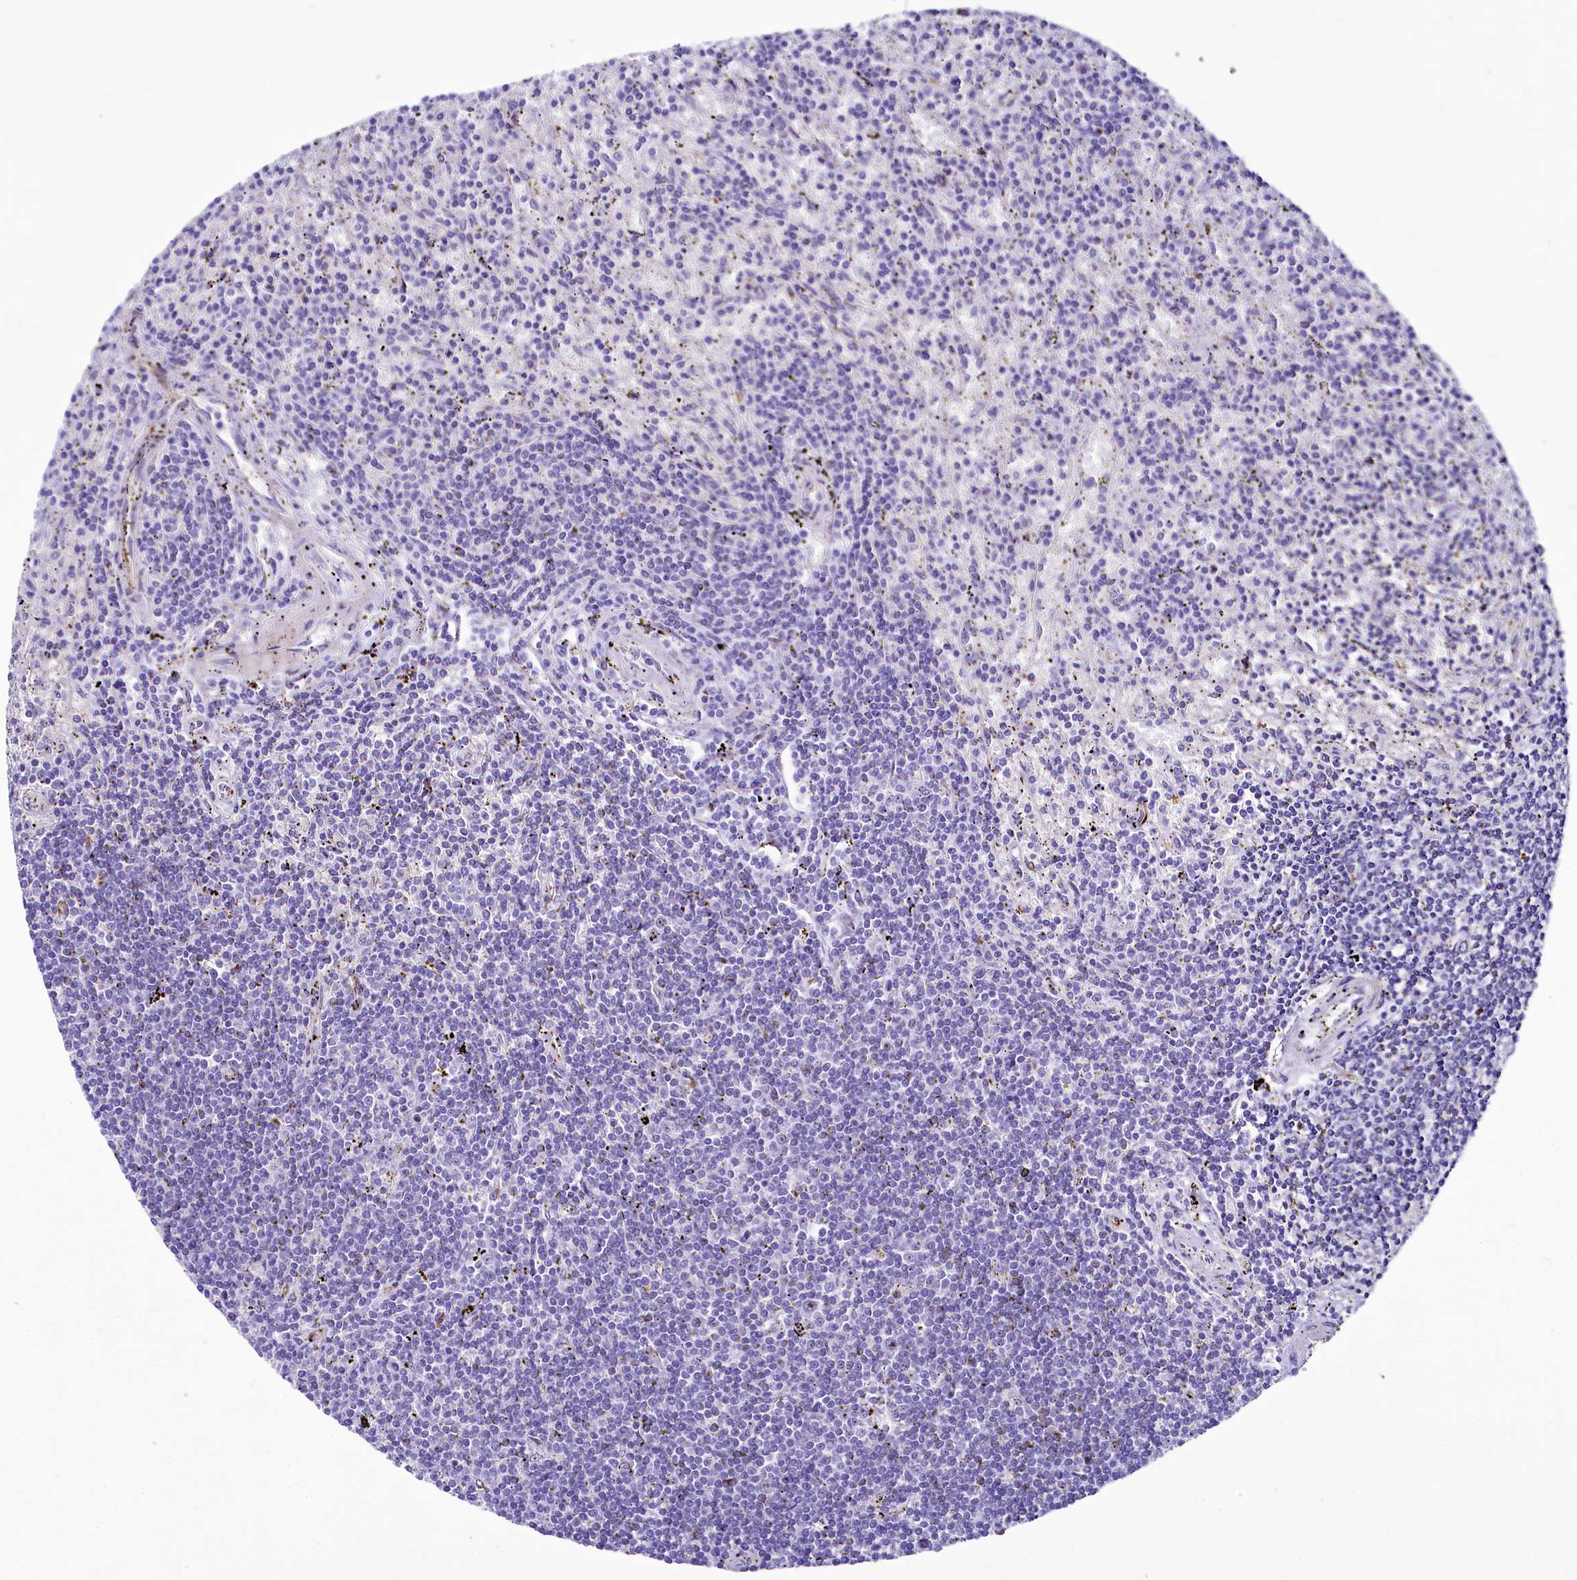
{"staining": {"intensity": "negative", "quantity": "none", "location": "none"}, "tissue": "lymphoma", "cell_type": "Tumor cells", "image_type": "cancer", "snomed": [{"axis": "morphology", "description": "Malignant lymphoma, non-Hodgkin's type, Low grade"}, {"axis": "topography", "description": "Spleen"}], "caption": "This image is of lymphoma stained with immunohistochemistry (IHC) to label a protein in brown with the nuclei are counter-stained blue. There is no positivity in tumor cells.", "gene": "SH3TC2", "patient": {"sex": "male", "age": 76}}